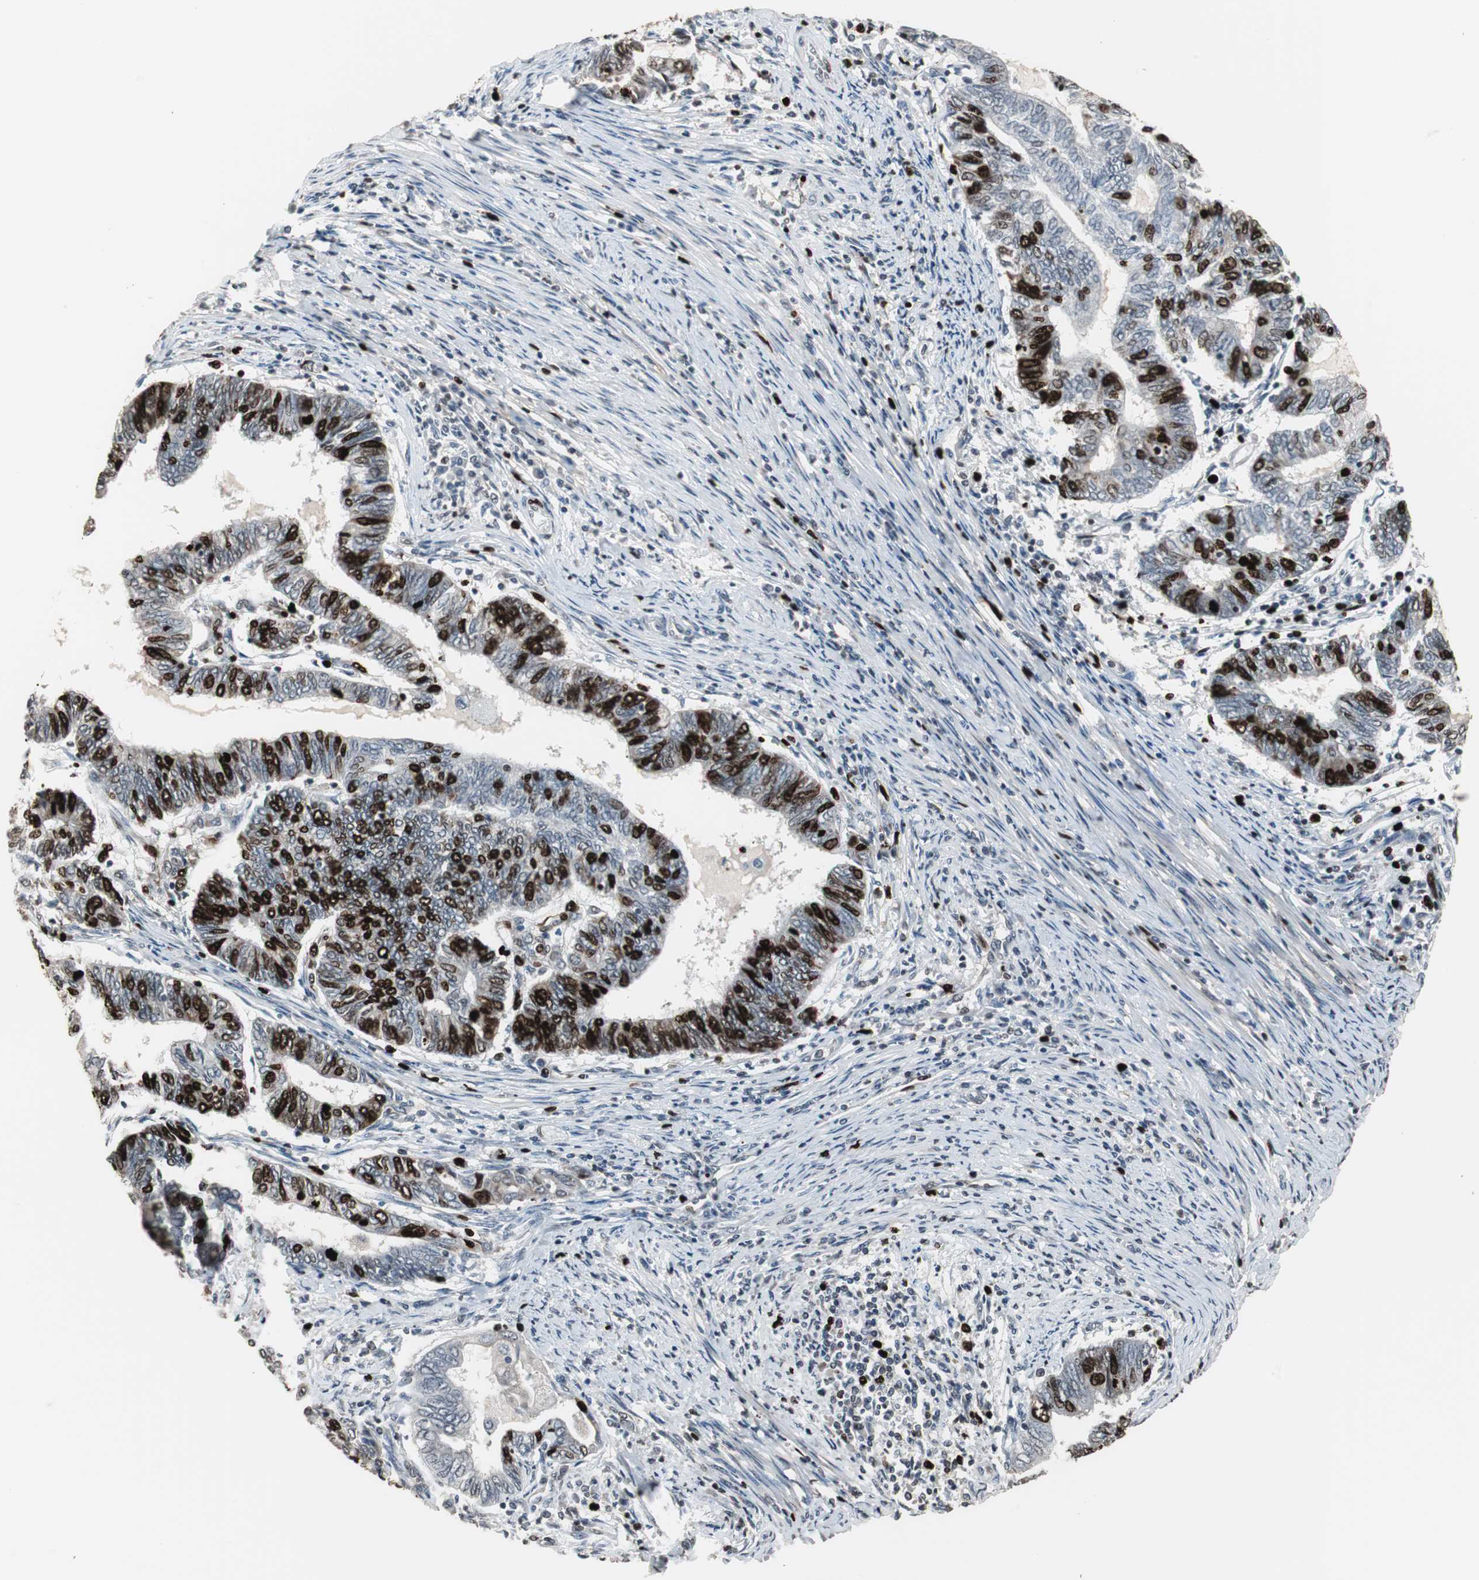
{"staining": {"intensity": "strong", "quantity": "25%-75%", "location": "nuclear"}, "tissue": "endometrial cancer", "cell_type": "Tumor cells", "image_type": "cancer", "snomed": [{"axis": "morphology", "description": "Adenocarcinoma, NOS"}, {"axis": "topography", "description": "Uterus"}, {"axis": "topography", "description": "Endometrium"}], "caption": "Strong nuclear expression for a protein is identified in approximately 25%-75% of tumor cells of endometrial cancer using immunohistochemistry (IHC).", "gene": "TOP2A", "patient": {"sex": "female", "age": 70}}